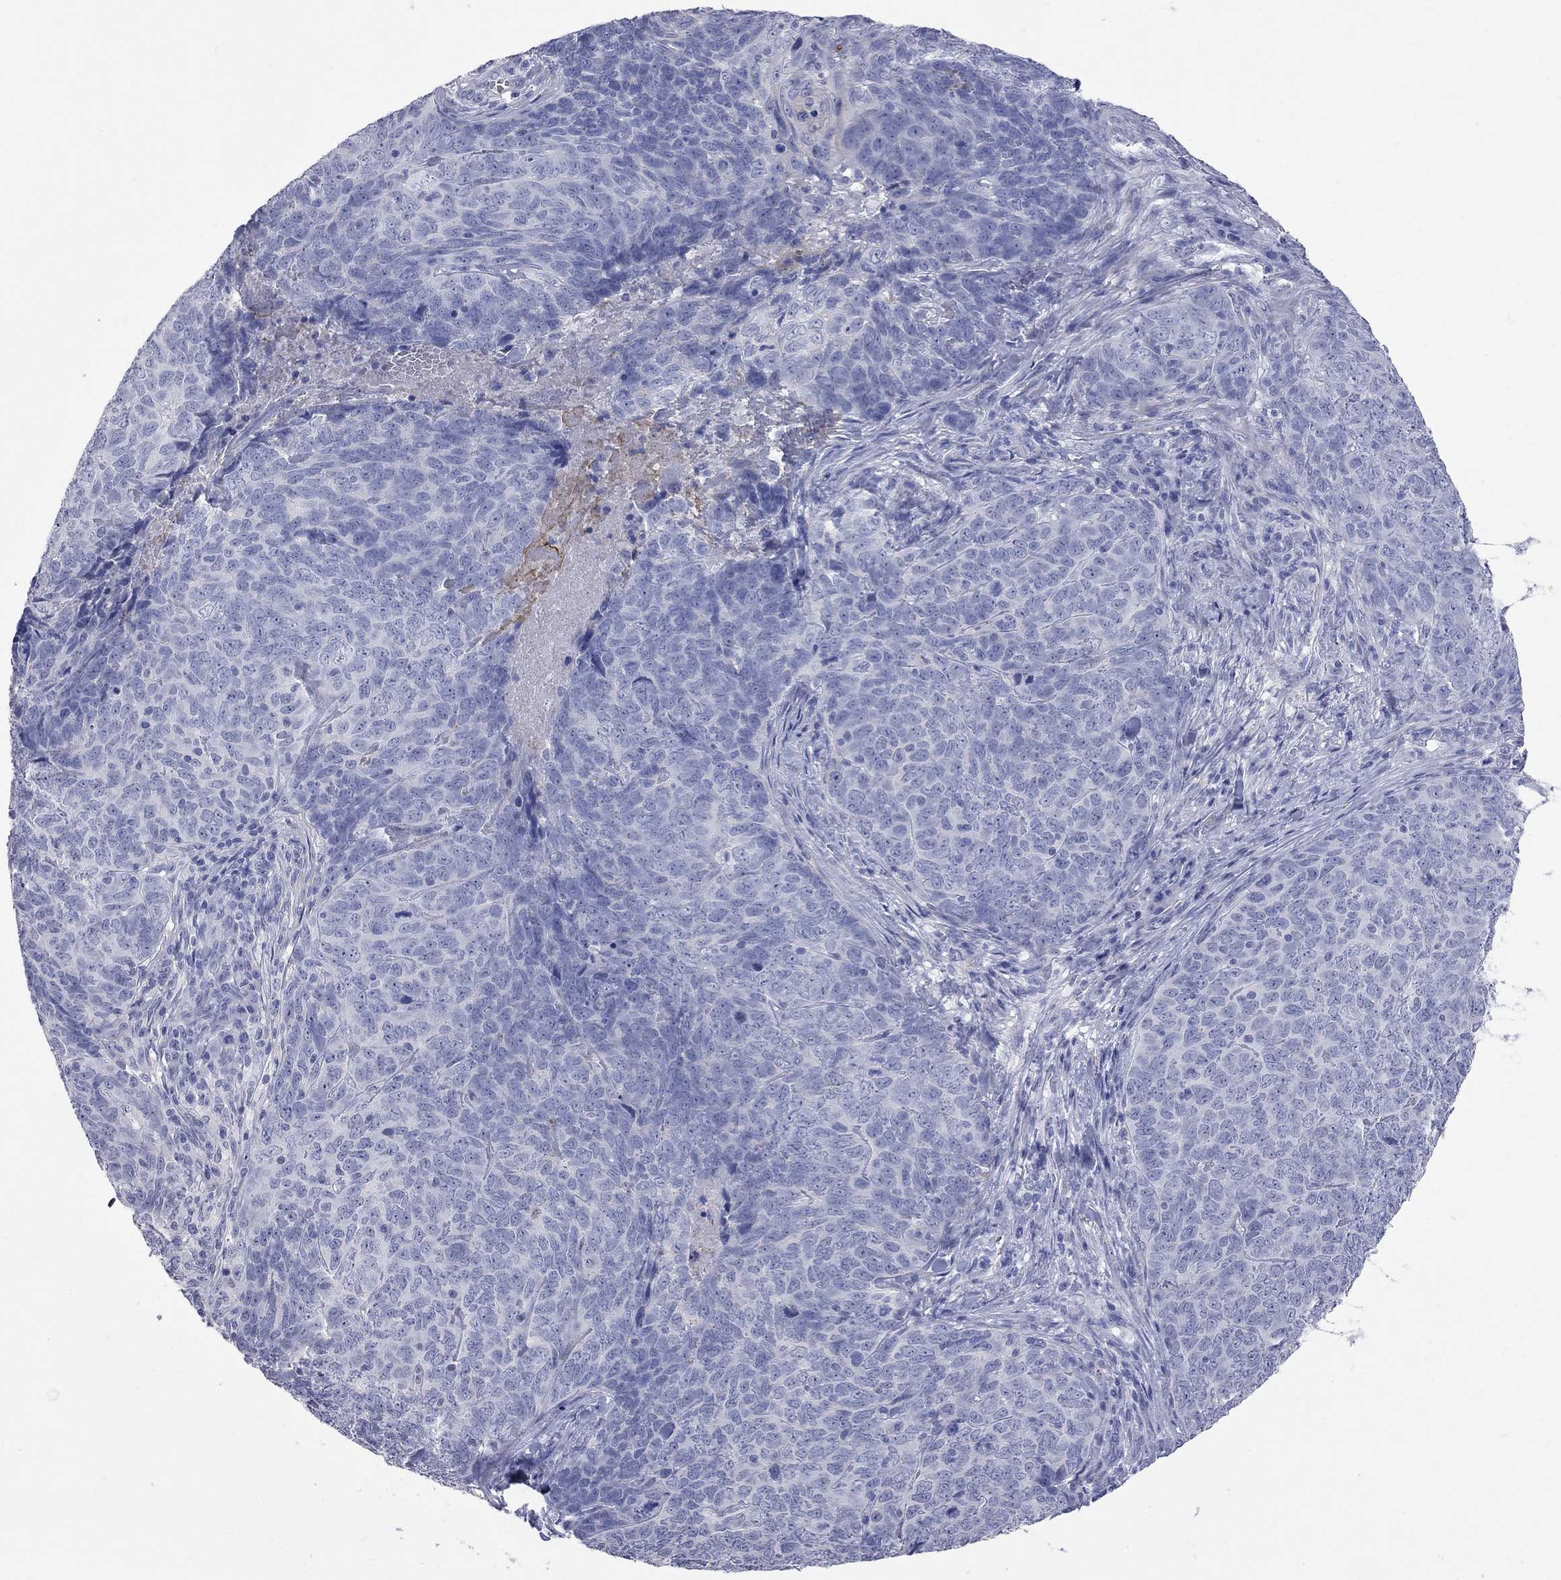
{"staining": {"intensity": "negative", "quantity": "none", "location": "none"}, "tissue": "skin cancer", "cell_type": "Tumor cells", "image_type": "cancer", "snomed": [{"axis": "morphology", "description": "Squamous cell carcinoma, NOS"}, {"axis": "topography", "description": "Skin"}, {"axis": "topography", "description": "Anal"}], "caption": "A photomicrograph of human skin squamous cell carcinoma is negative for staining in tumor cells. The staining is performed using DAB brown chromogen with nuclei counter-stained in using hematoxylin.", "gene": "FAM221B", "patient": {"sex": "female", "age": 51}}